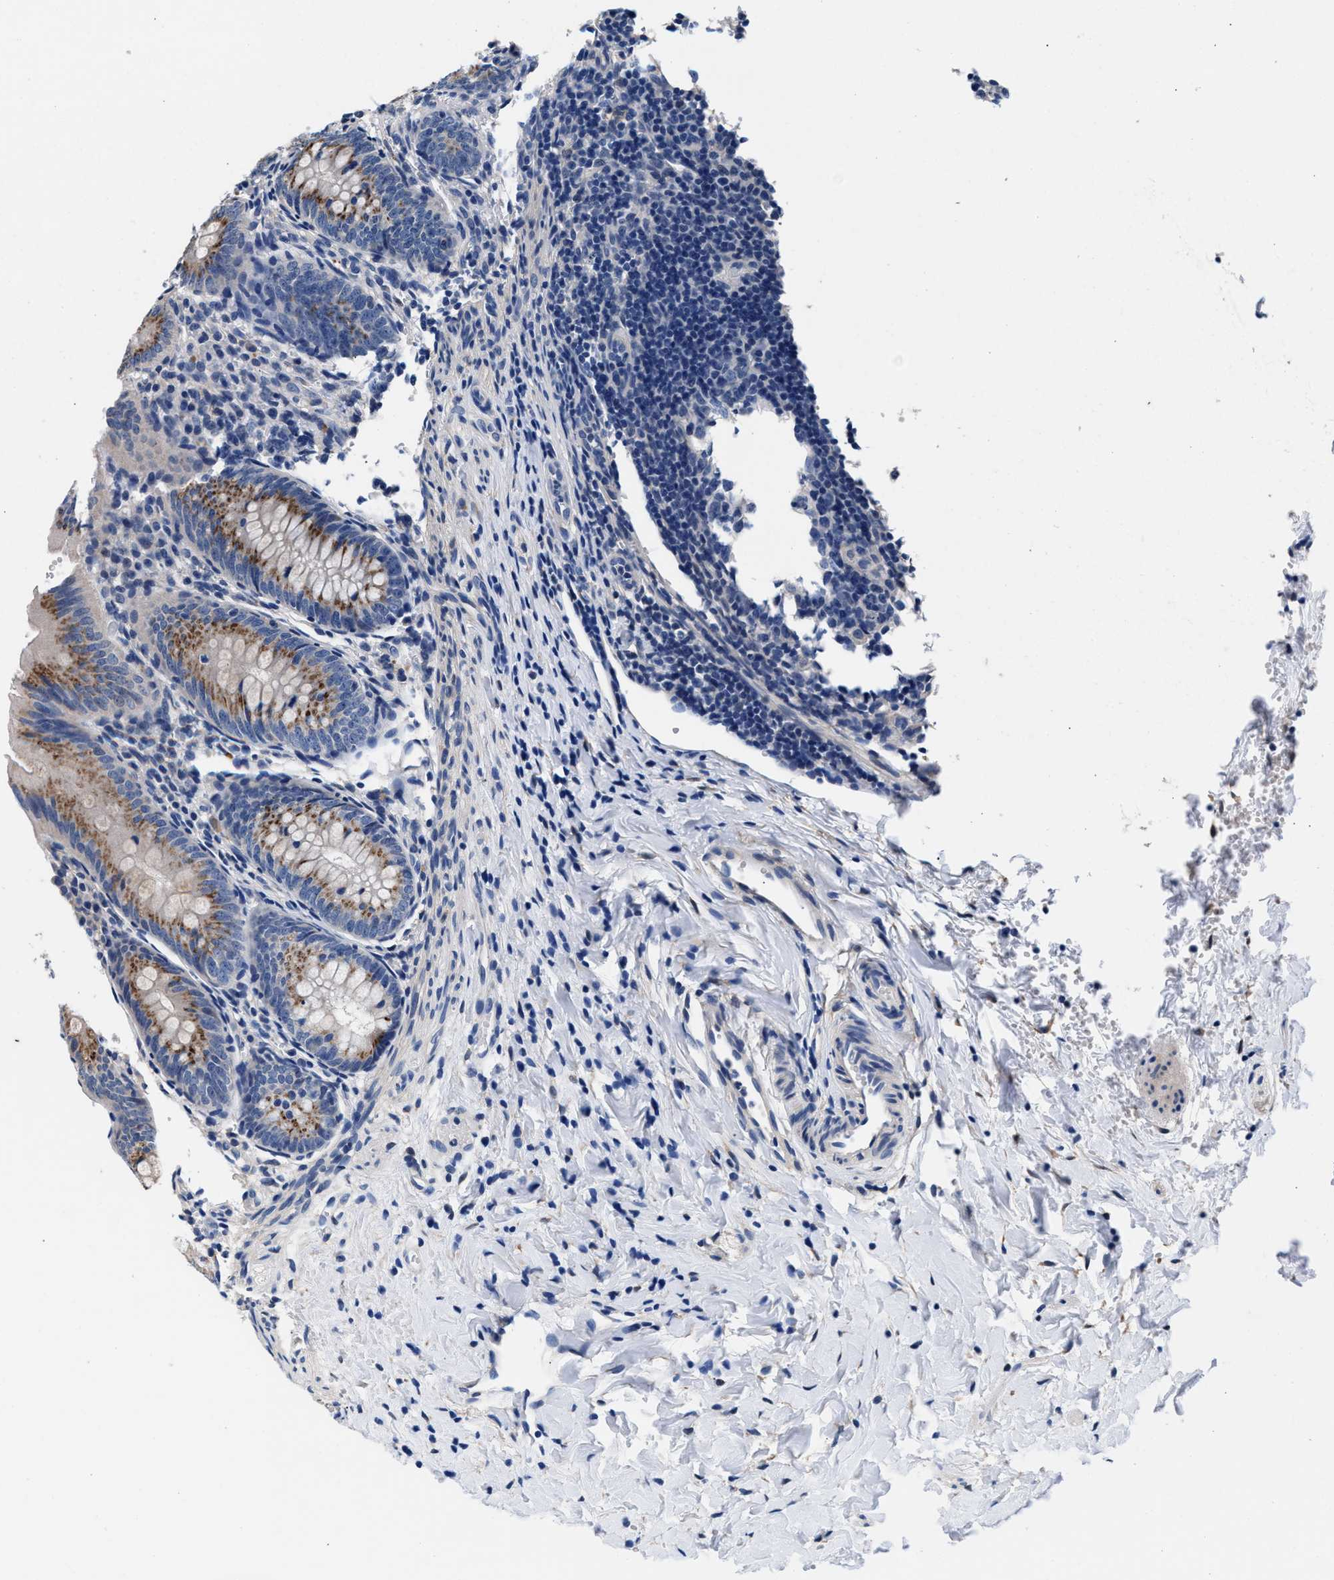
{"staining": {"intensity": "moderate", "quantity": ">75%", "location": "cytoplasmic/membranous"}, "tissue": "appendix", "cell_type": "Glandular cells", "image_type": "normal", "snomed": [{"axis": "morphology", "description": "Normal tissue, NOS"}, {"axis": "topography", "description": "Appendix"}], "caption": "An image showing moderate cytoplasmic/membranous positivity in approximately >75% of glandular cells in normal appendix, as visualized by brown immunohistochemical staining.", "gene": "GSTM1", "patient": {"sex": "male", "age": 1}}